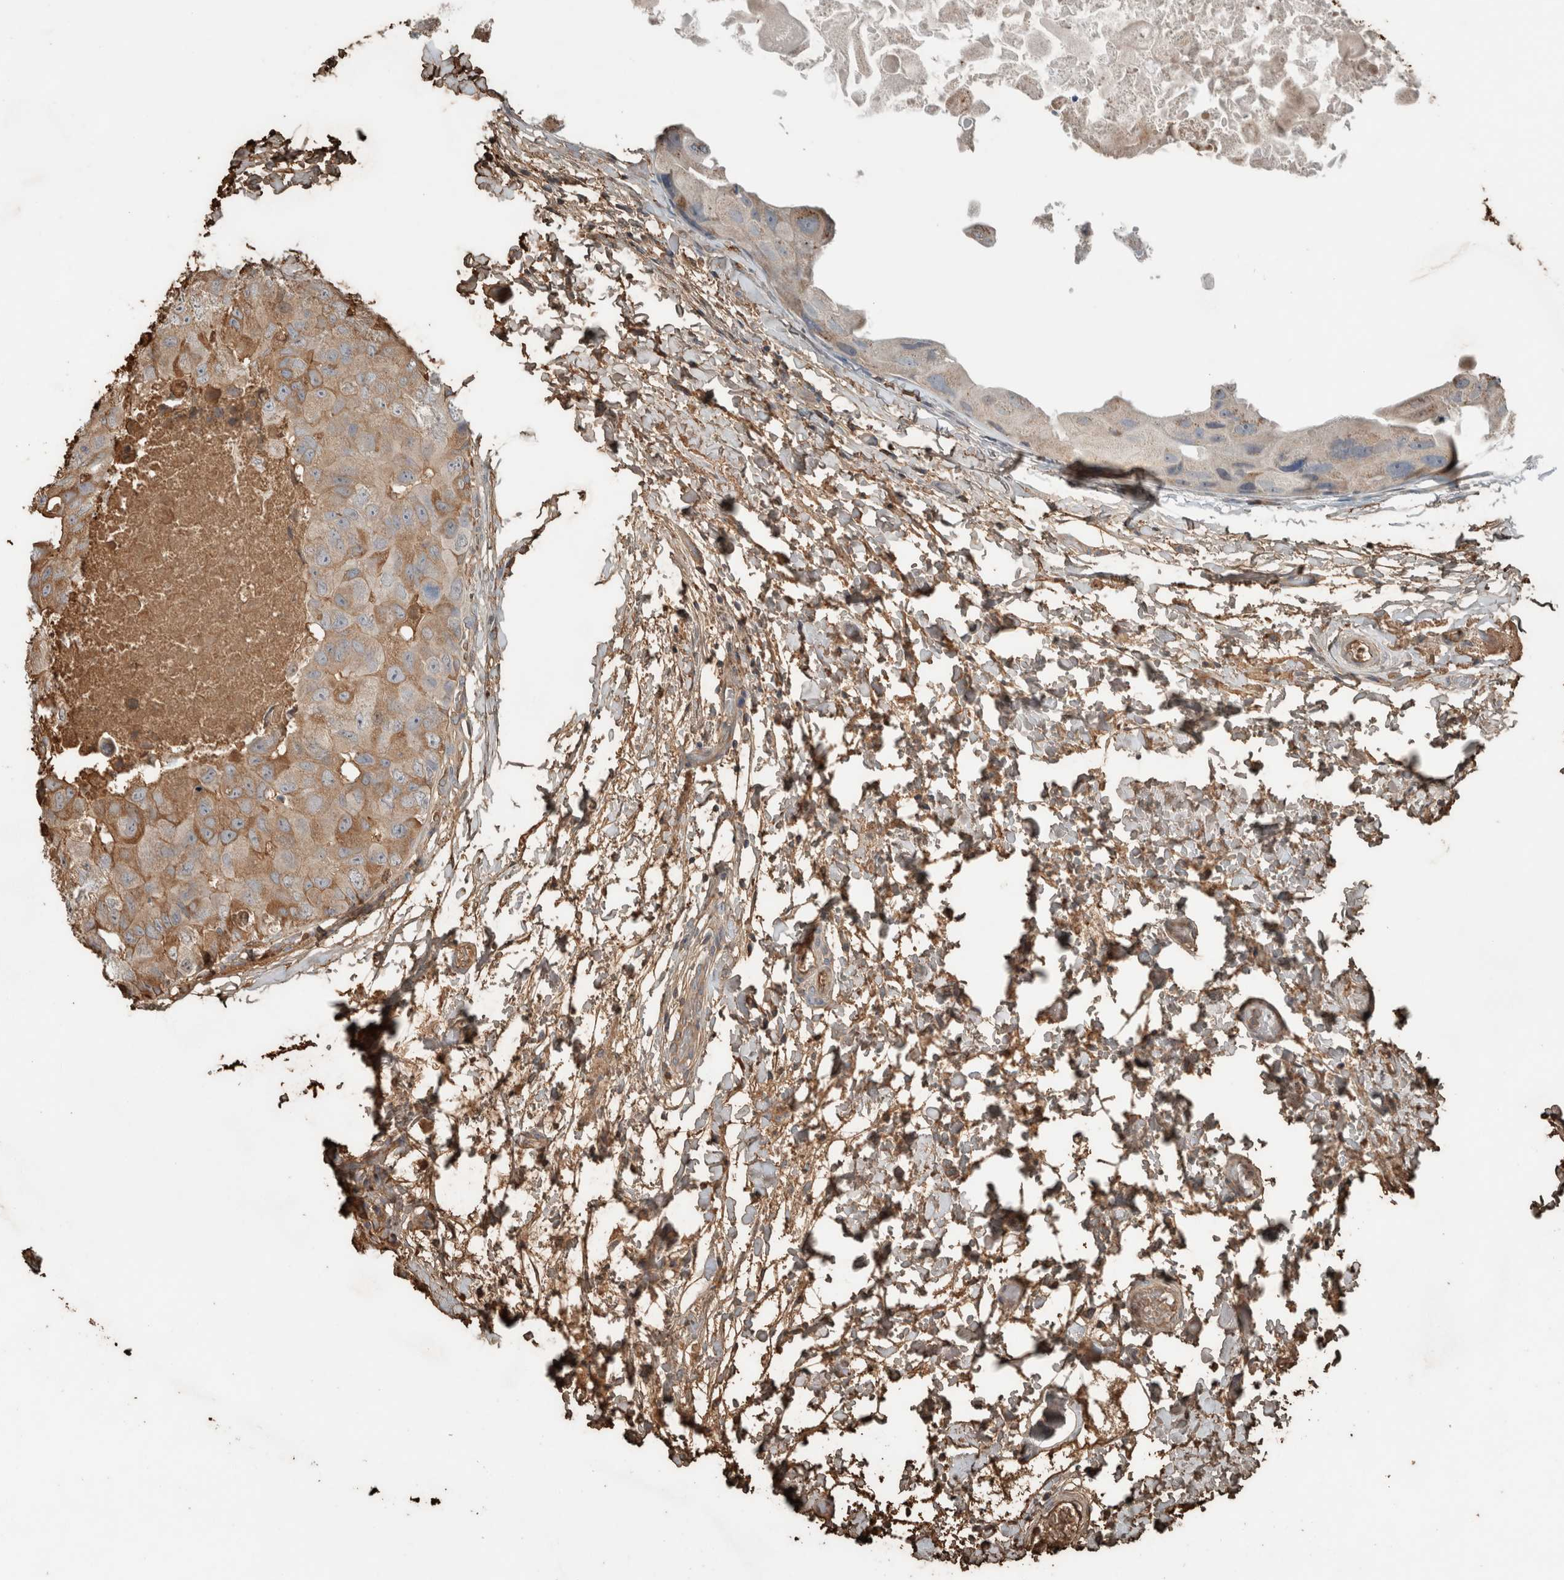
{"staining": {"intensity": "moderate", "quantity": "25%-75%", "location": "cytoplasmic/membranous"}, "tissue": "breast cancer", "cell_type": "Tumor cells", "image_type": "cancer", "snomed": [{"axis": "morphology", "description": "Duct carcinoma"}, {"axis": "topography", "description": "Breast"}], "caption": "The image displays a brown stain indicating the presence of a protein in the cytoplasmic/membranous of tumor cells in breast cancer (intraductal carcinoma).", "gene": "USP34", "patient": {"sex": "female", "age": 62}}